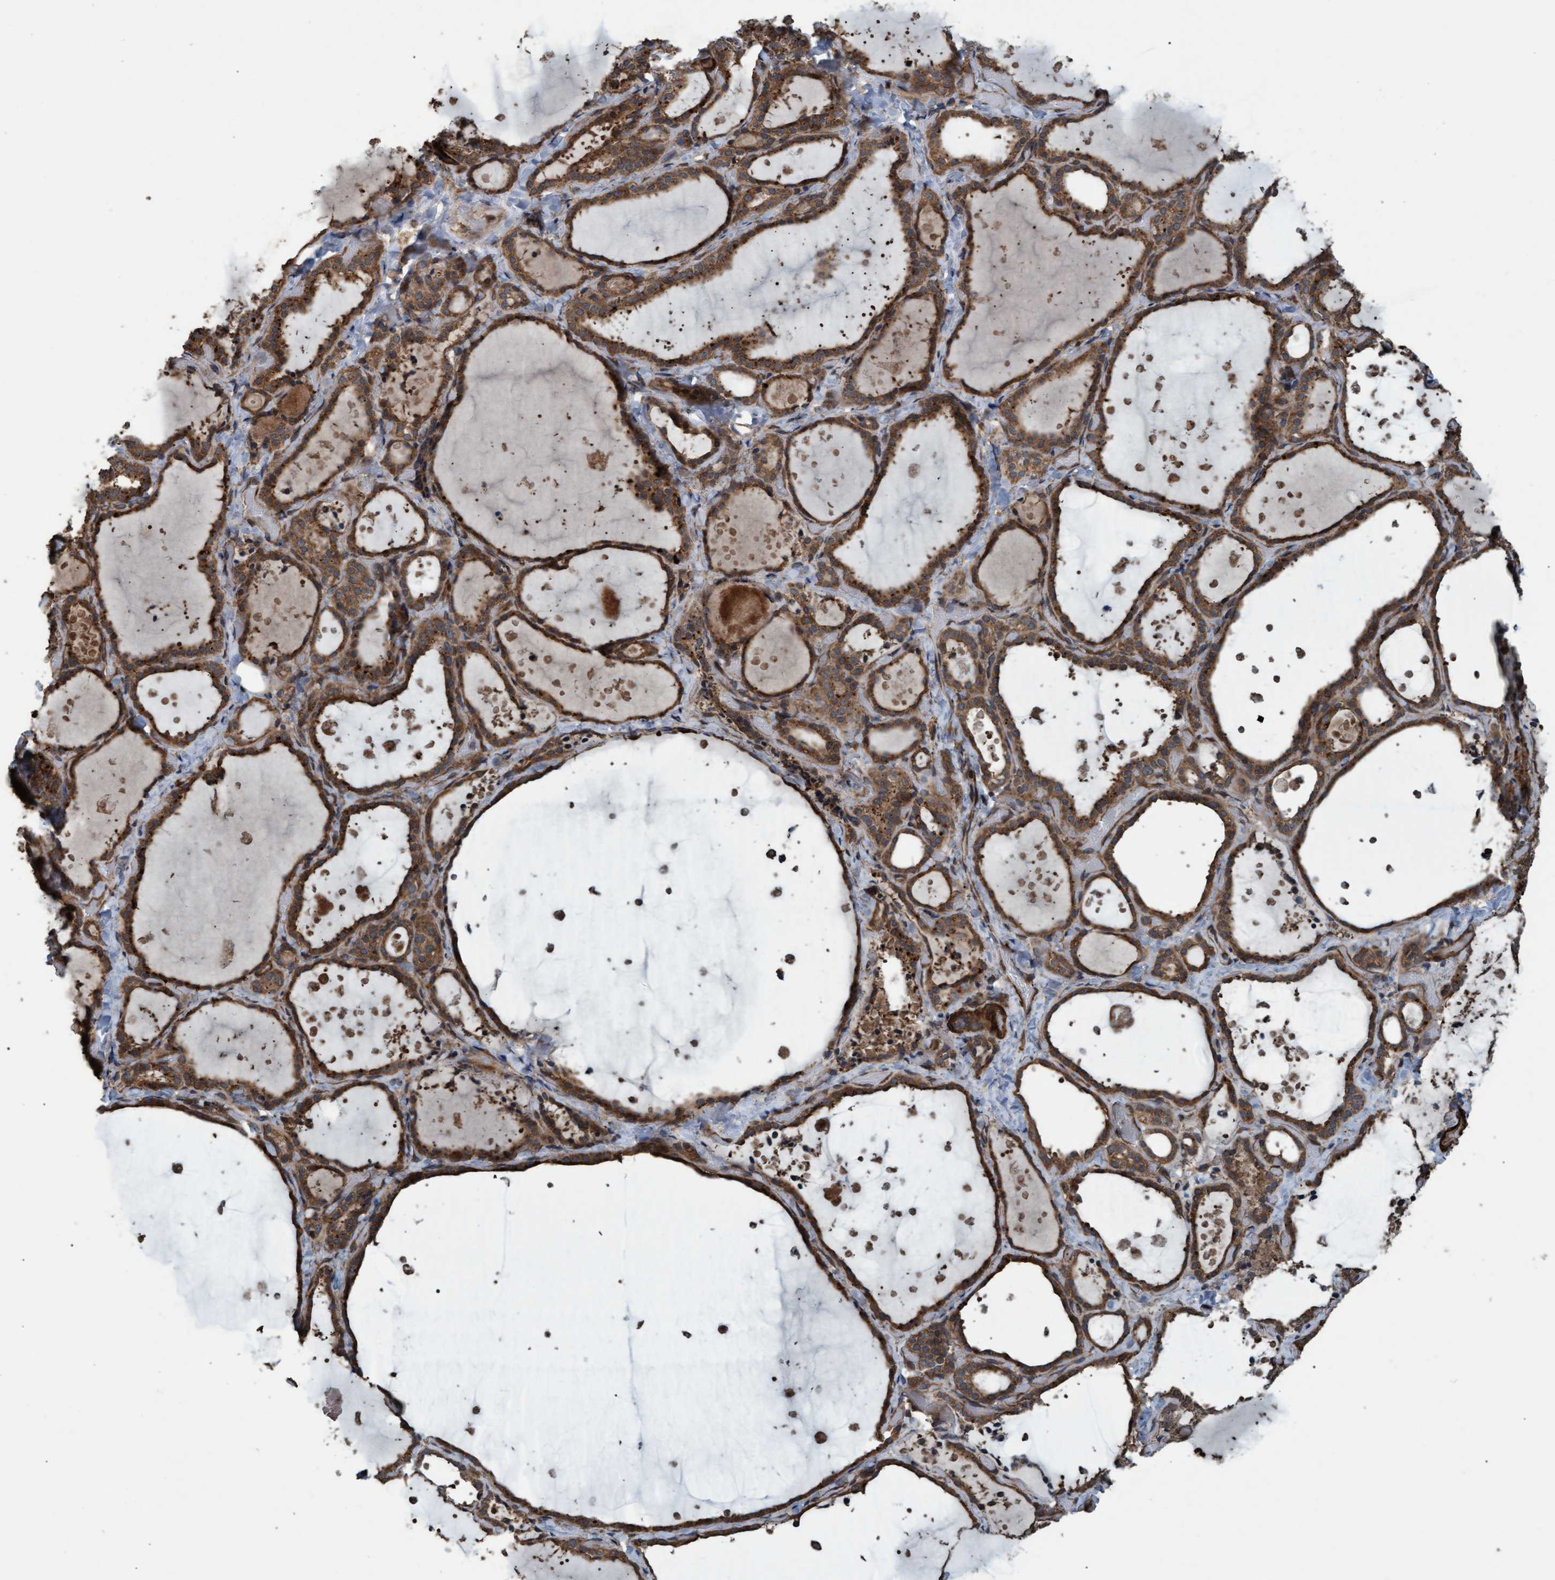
{"staining": {"intensity": "moderate", "quantity": ">75%", "location": "cytoplasmic/membranous"}, "tissue": "thyroid gland", "cell_type": "Glandular cells", "image_type": "normal", "snomed": [{"axis": "morphology", "description": "Normal tissue, NOS"}, {"axis": "topography", "description": "Thyroid gland"}], "caption": "Immunohistochemistry staining of unremarkable thyroid gland, which demonstrates medium levels of moderate cytoplasmic/membranous positivity in about >75% of glandular cells indicating moderate cytoplasmic/membranous protein positivity. The staining was performed using DAB (3,3'-diaminobenzidine) (brown) for protein detection and nuclei were counterstained in hematoxylin (blue).", "gene": "GGT6", "patient": {"sex": "female", "age": 44}}